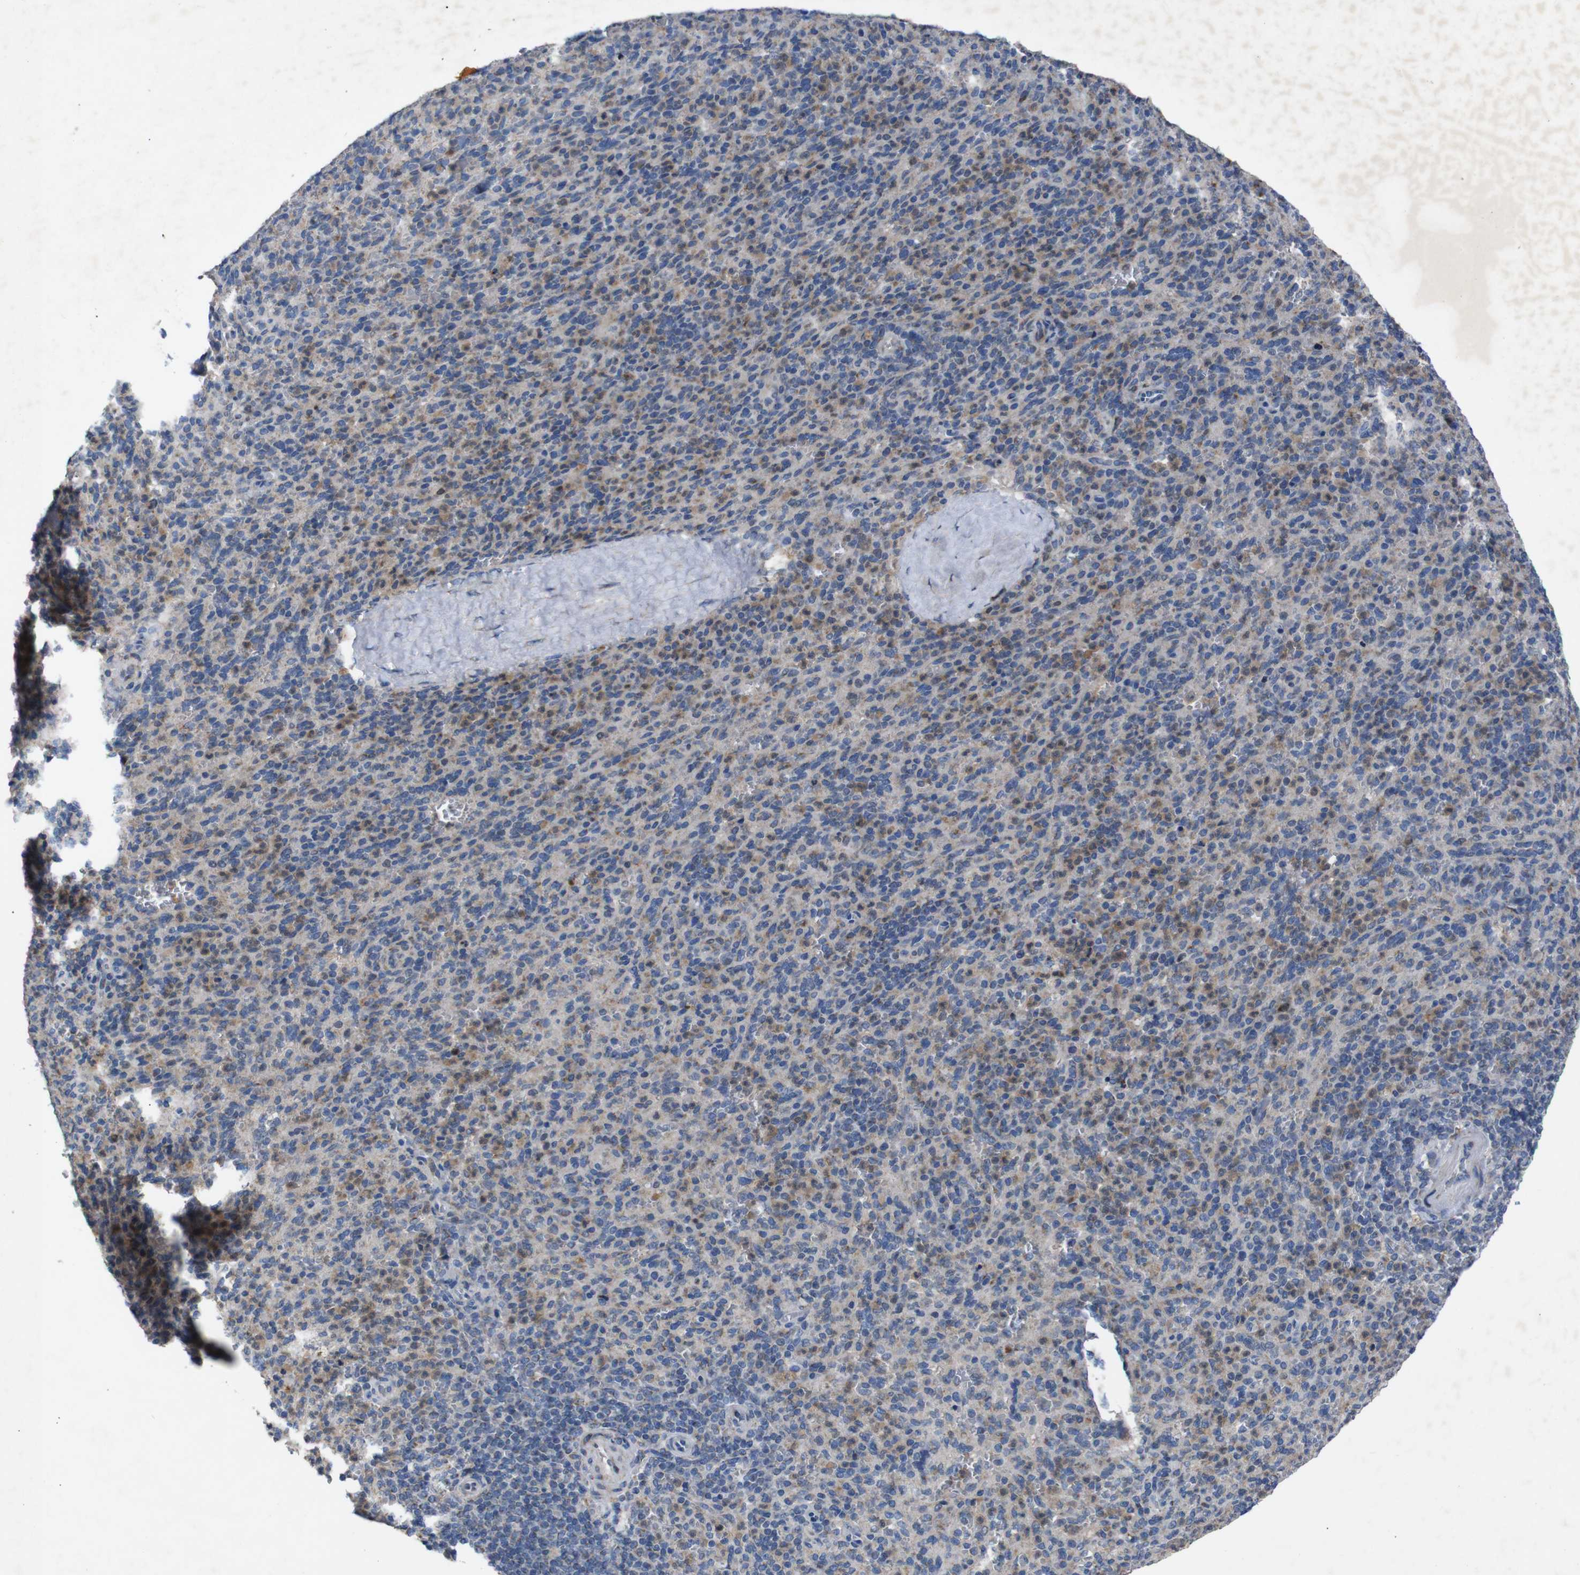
{"staining": {"intensity": "moderate", "quantity": "25%-75%", "location": "cytoplasmic/membranous"}, "tissue": "spleen", "cell_type": "Cells in red pulp", "image_type": "normal", "snomed": [{"axis": "morphology", "description": "Normal tissue, NOS"}, {"axis": "topography", "description": "Spleen"}], "caption": "Human spleen stained with a brown dye demonstrates moderate cytoplasmic/membranous positive staining in approximately 25%-75% of cells in red pulp.", "gene": "CHST10", "patient": {"sex": "male", "age": 36}}